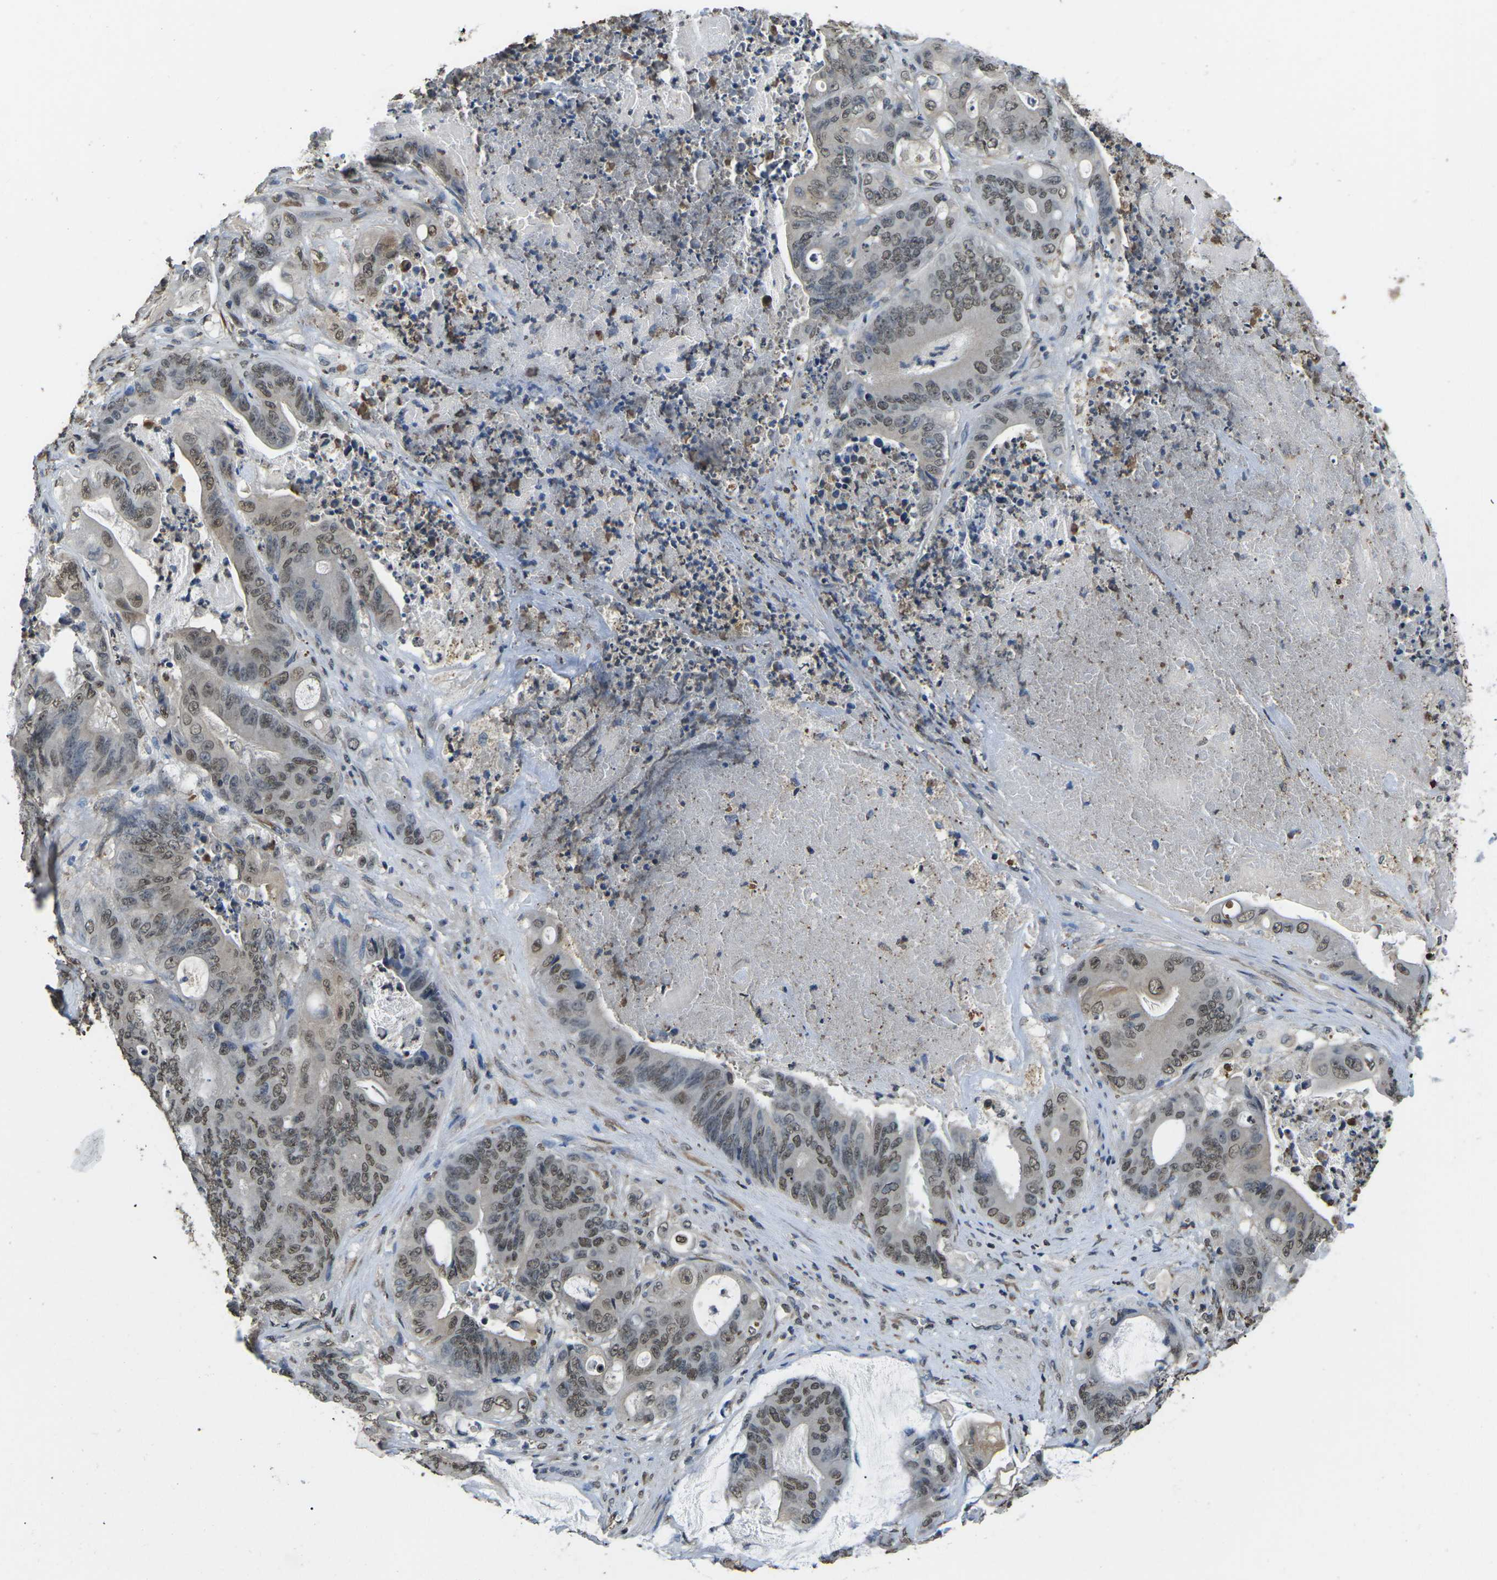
{"staining": {"intensity": "weak", "quantity": "25%-75%", "location": "nuclear"}, "tissue": "stomach cancer", "cell_type": "Tumor cells", "image_type": "cancer", "snomed": [{"axis": "morphology", "description": "Adenocarcinoma, NOS"}, {"axis": "topography", "description": "Stomach"}], "caption": "Weak nuclear positivity is present in about 25%-75% of tumor cells in stomach cancer. (DAB (3,3'-diaminobenzidine) IHC, brown staining for protein, blue staining for nuclei).", "gene": "SCNN1B", "patient": {"sex": "female", "age": 73}}